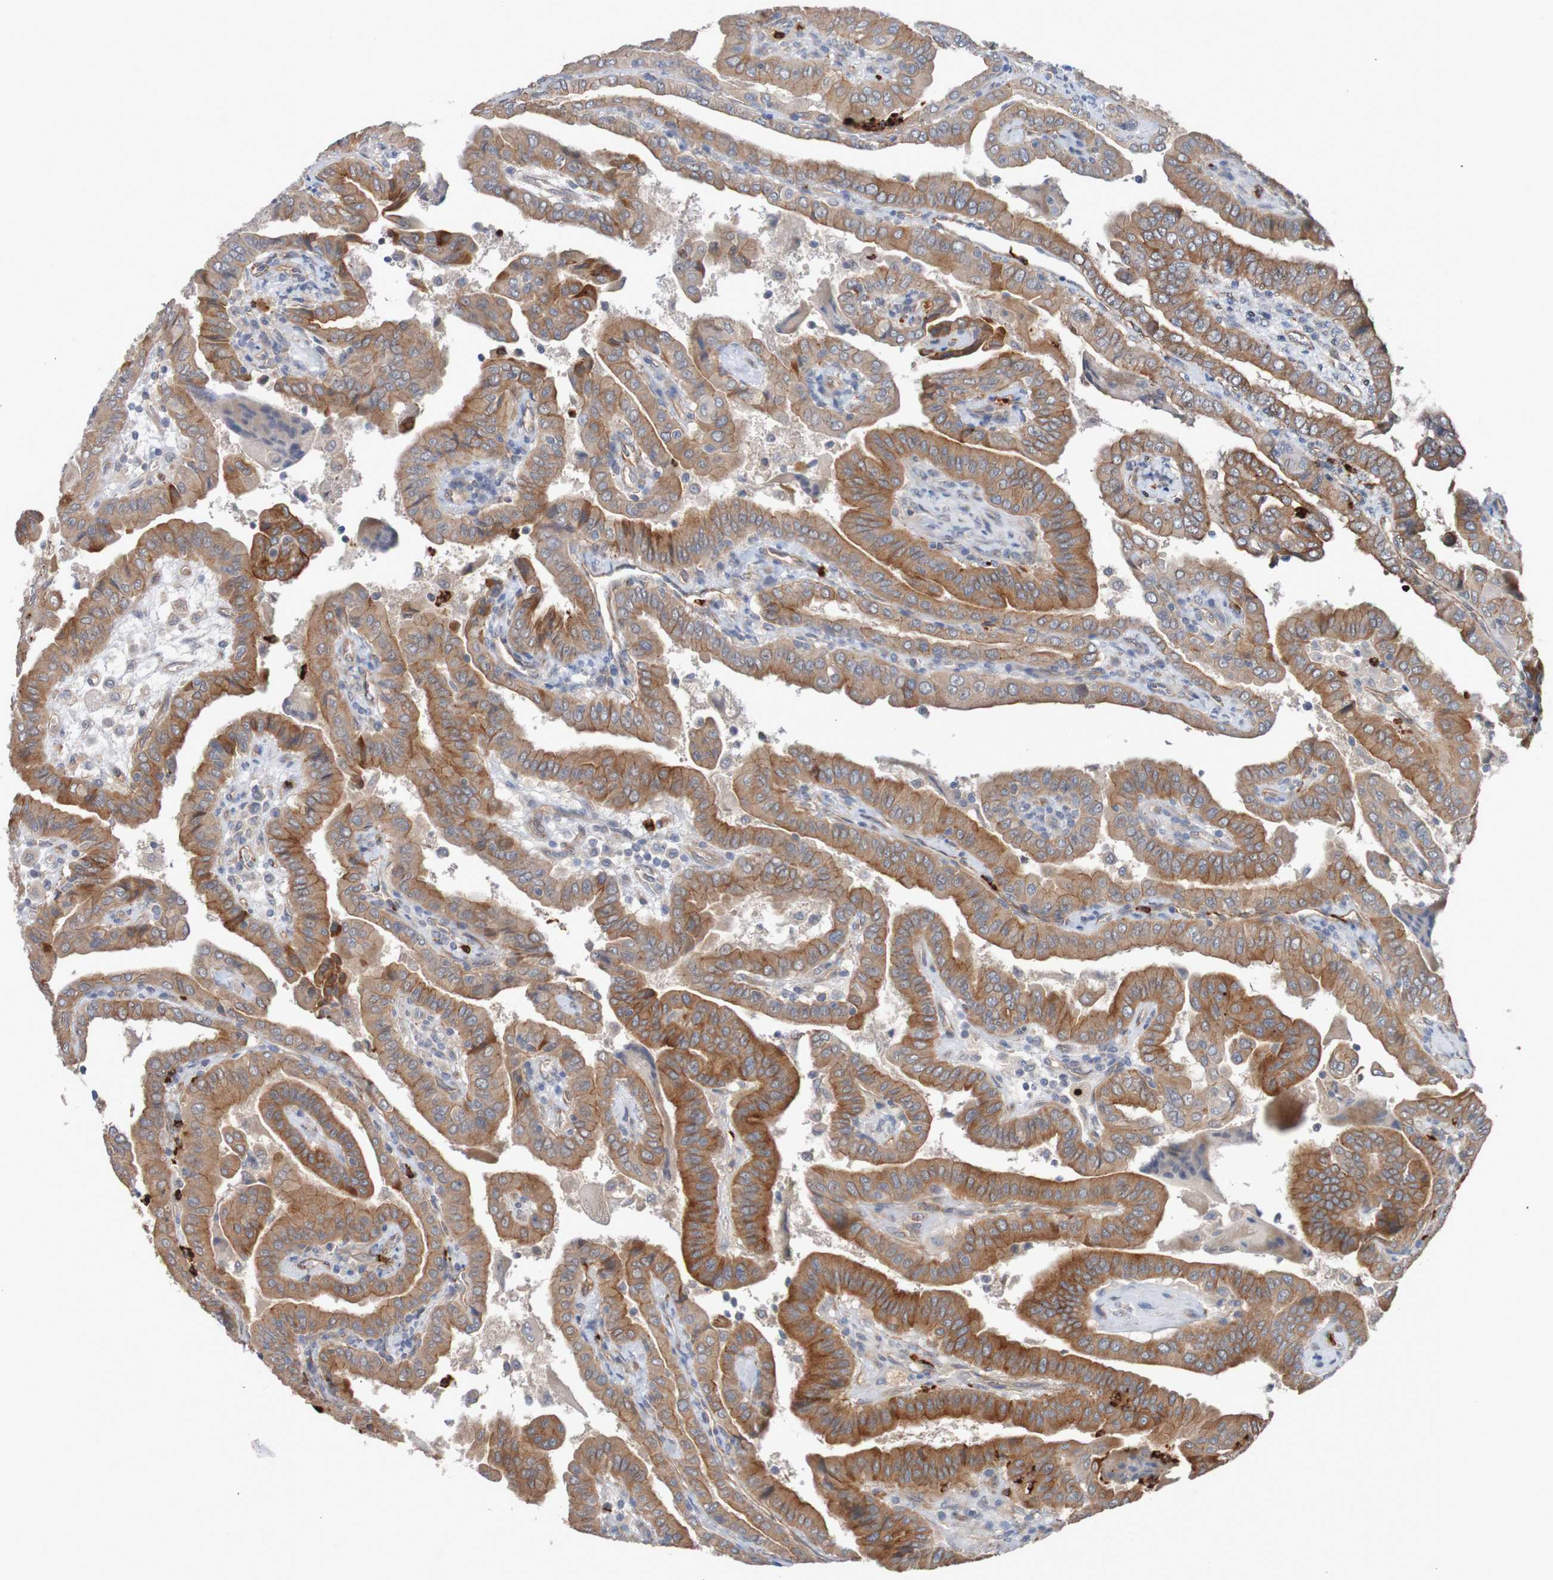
{"staining": {"intensity": "moderate", "quantity": ">75%", "location": "cytoplasmic/membranous"}, "tissue": "thyroid cancer", "cell_type": "Tumor cells", "image_type": "cancer", "snomed": [{"axis": "morphology", "description": "Papillary adenocarcinoma, NOS"}, {"axis": "topography", "description": "Thyroid gland"}], "caption": "DAB (3,3'-diaminobenzidine) immunohistochemical staining of thyroid papillary adenocarcinoma demonstrates moderate cytoplasmic/membranous protein expression in about >75% of tumor cells. (DAB IHC, brown staining for protein, blue staining for nuclei).", "gene": "ST8SIA6", "patient": {"sex": "male", "age": 33}}